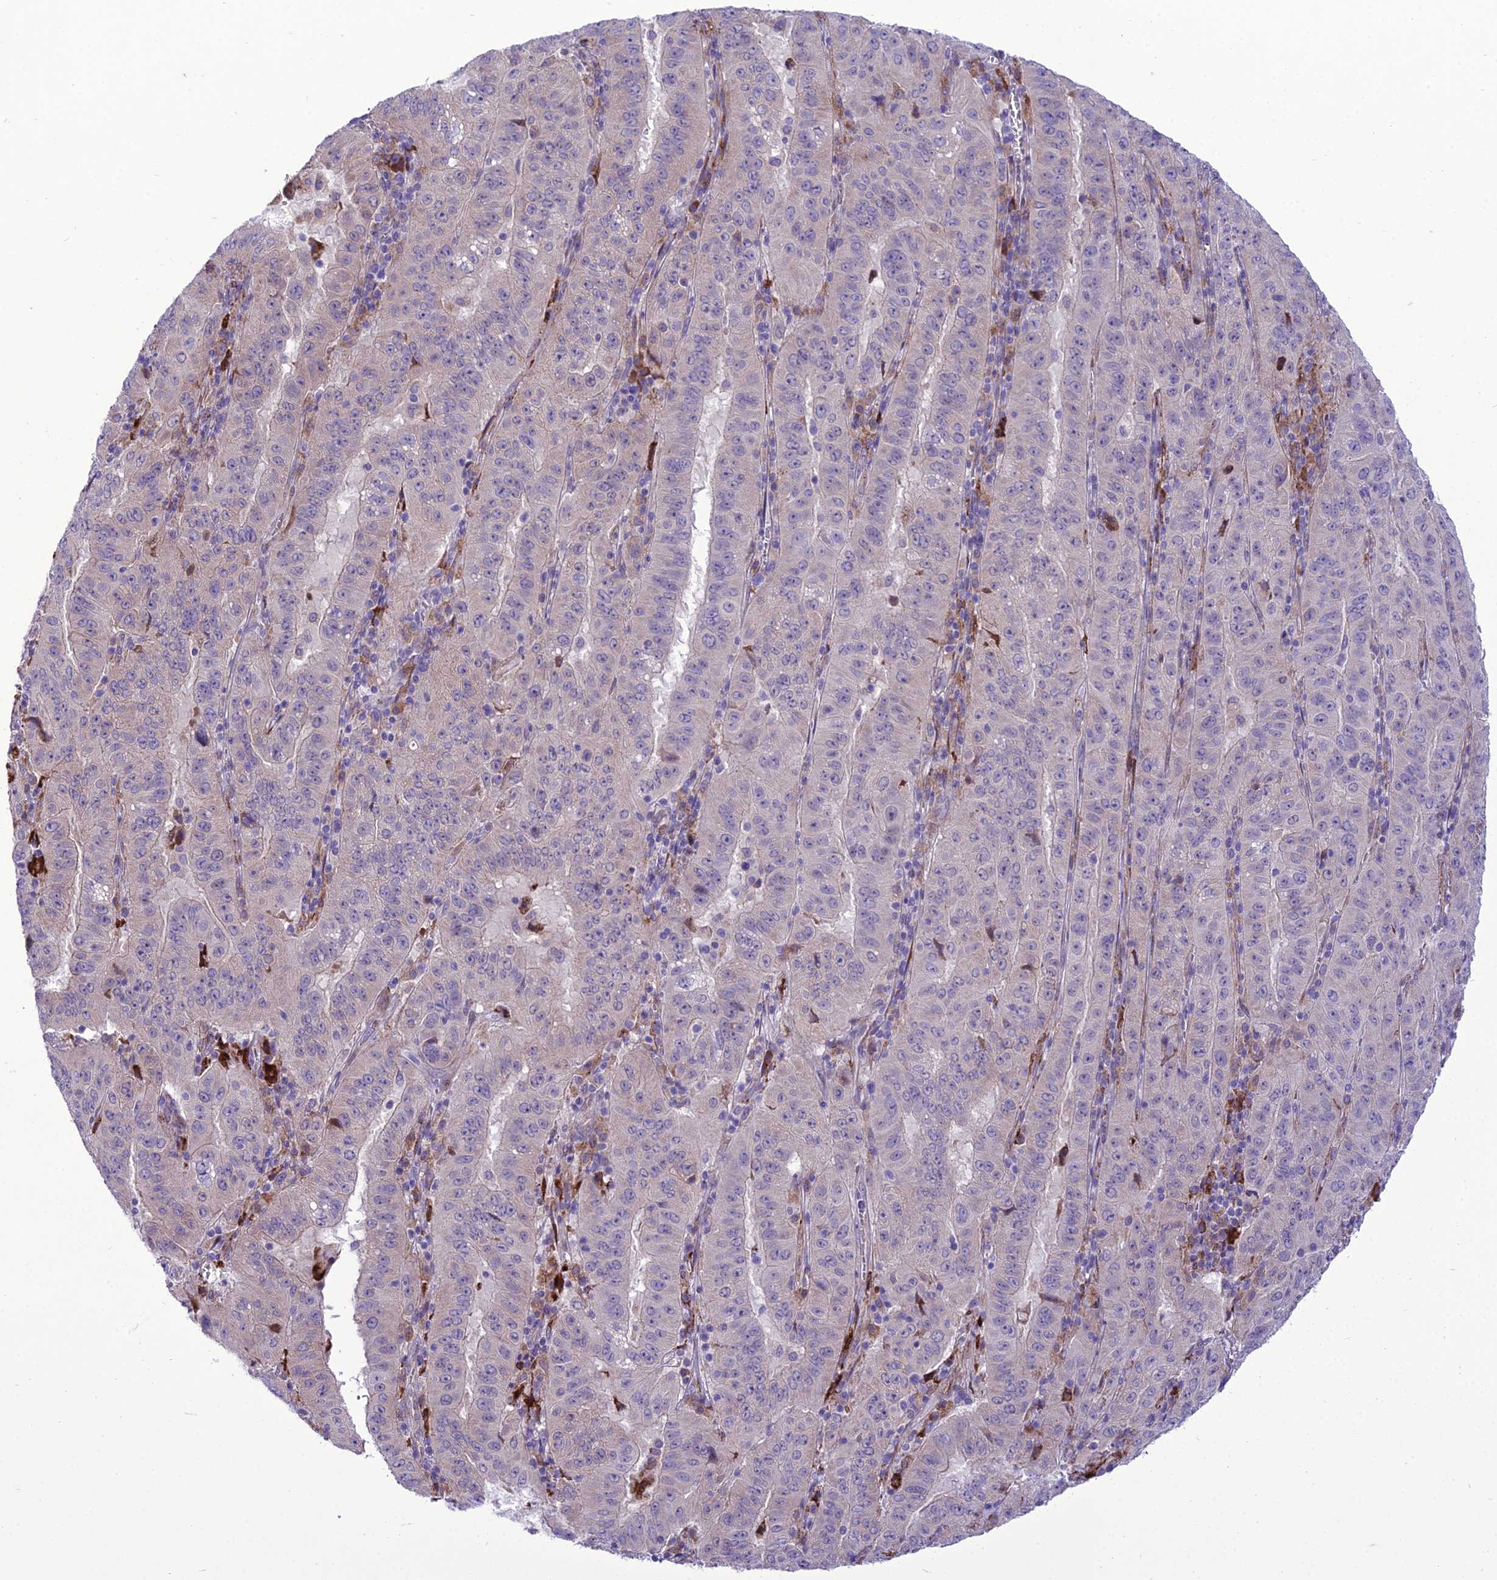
{"staining": {"intensity": "negative", "quantity": "none", "location": "none"}, "tissue": "pancreatic cancer", "cell_type": "Tumor cells", "image_type": "cancer", "snomed": [{"axis": "morphology", "description": "Adenocarcinoma, NOS"}, {"axis": "topography", "description": "Pancreas"}], "caption": "DAB (3,3'-diaminobenzidine) immunohistochemical staining of human adenocarcinoma (pancreatic) demonstrates no significant positivity in tumor cells. (Brightfield microscopy of DAB (3,3'-diaminobenzidine) immunohistochemistry (IHC) at high magnification).", "gene": "NEURL2", "patient": {"sex": "male", "age": 63}}